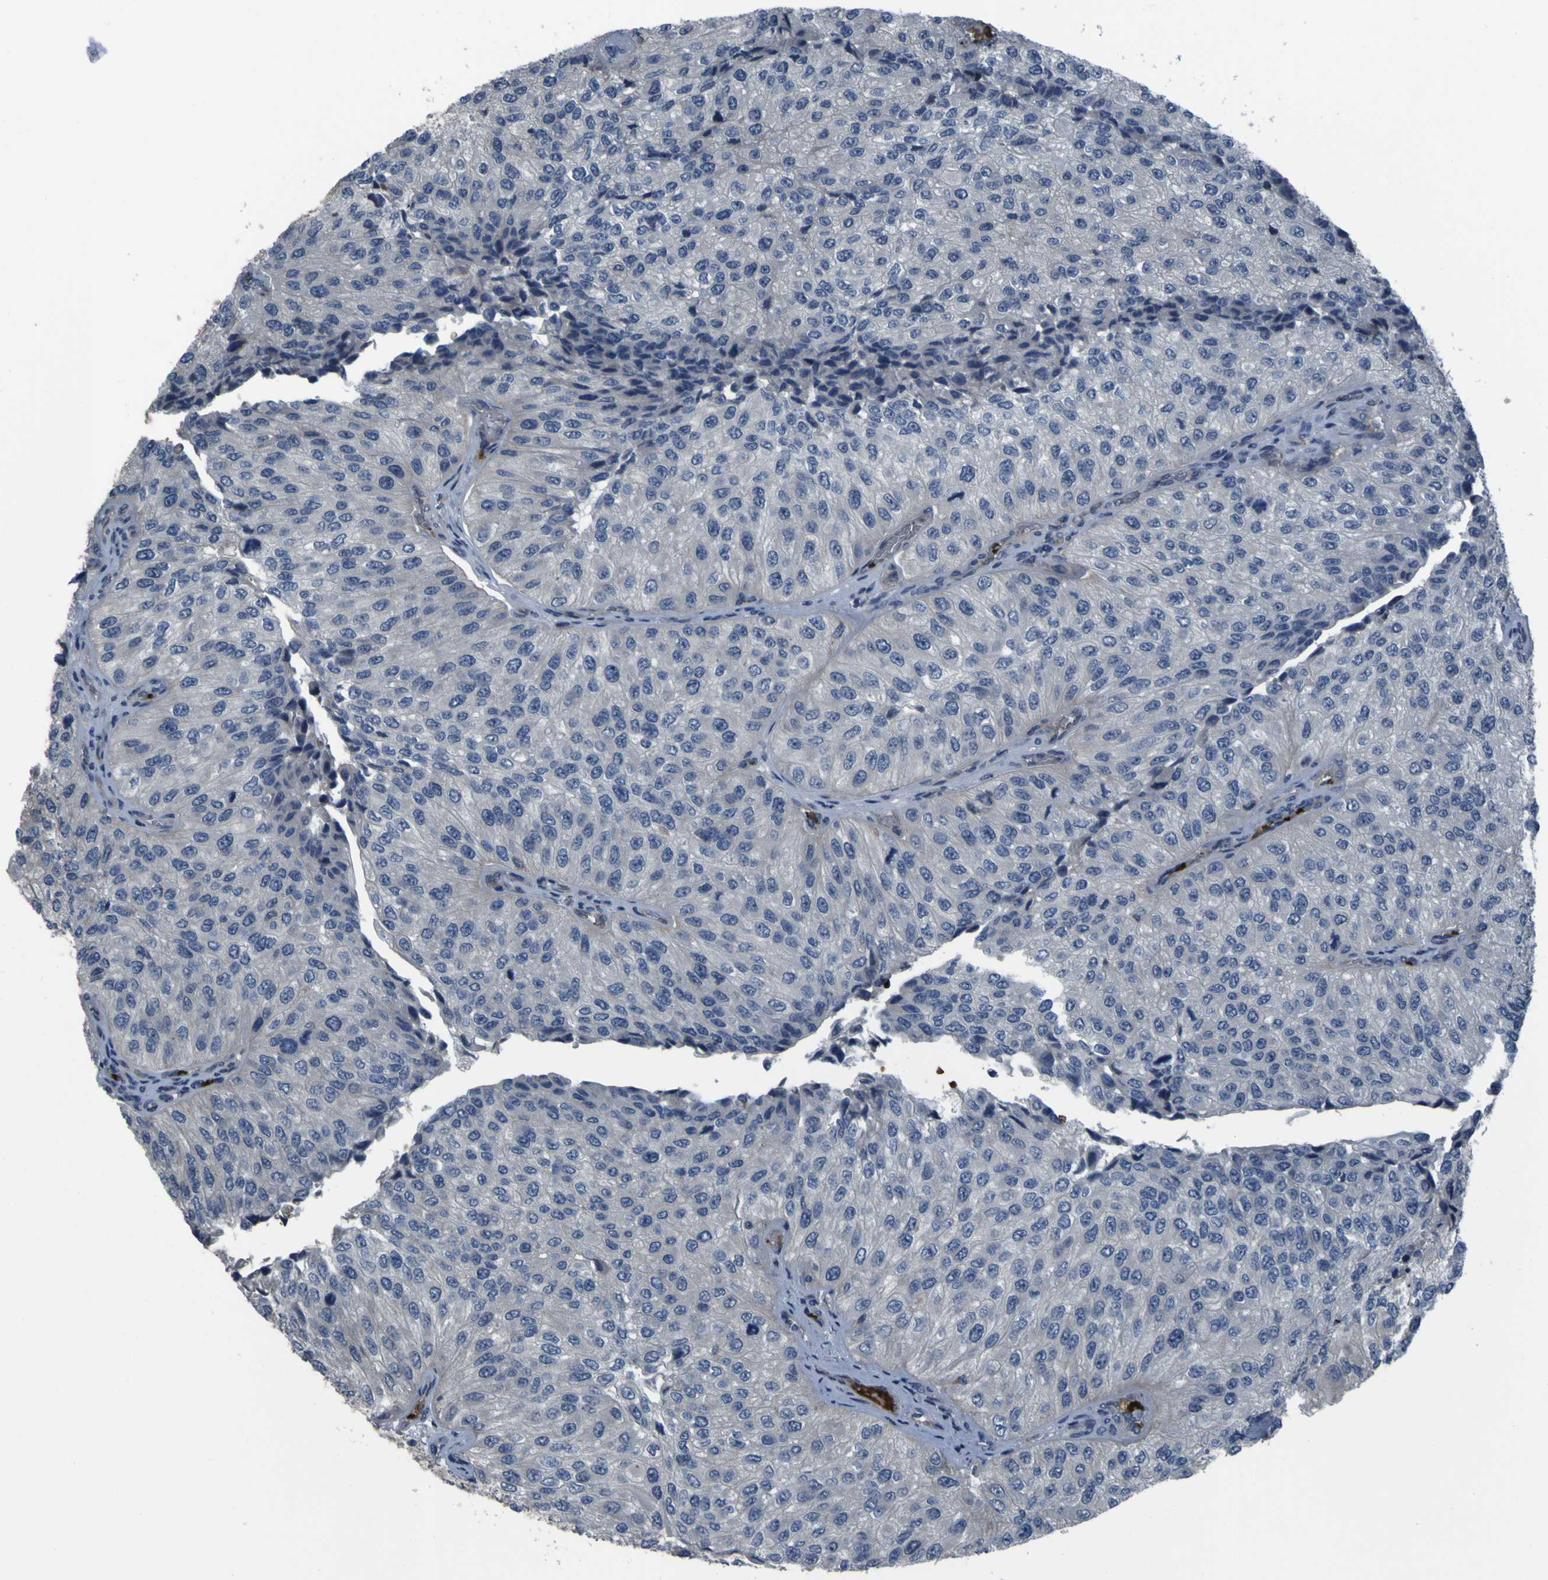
{"staining": {"intensity": "negative", "quantity": "none", "location": "none"}, "tissue": "urothelial cancer", "cell_type": "Tumor cells", "image_type": "cancer", "snomed": [{"axis": "morphology", "description": "Urothelial carcinoma, High grade"}, {"axis": "topography", "description": "Kidney"}, {"axis": "topography", "description": "Urinary bladder"}], "caption": "Urothelial cancer was stained to show a protein in brown. There is no significant staining in tumor cells.", "gene": "GRAMD1A", "patient": {"sex": "male", "age": 77}}